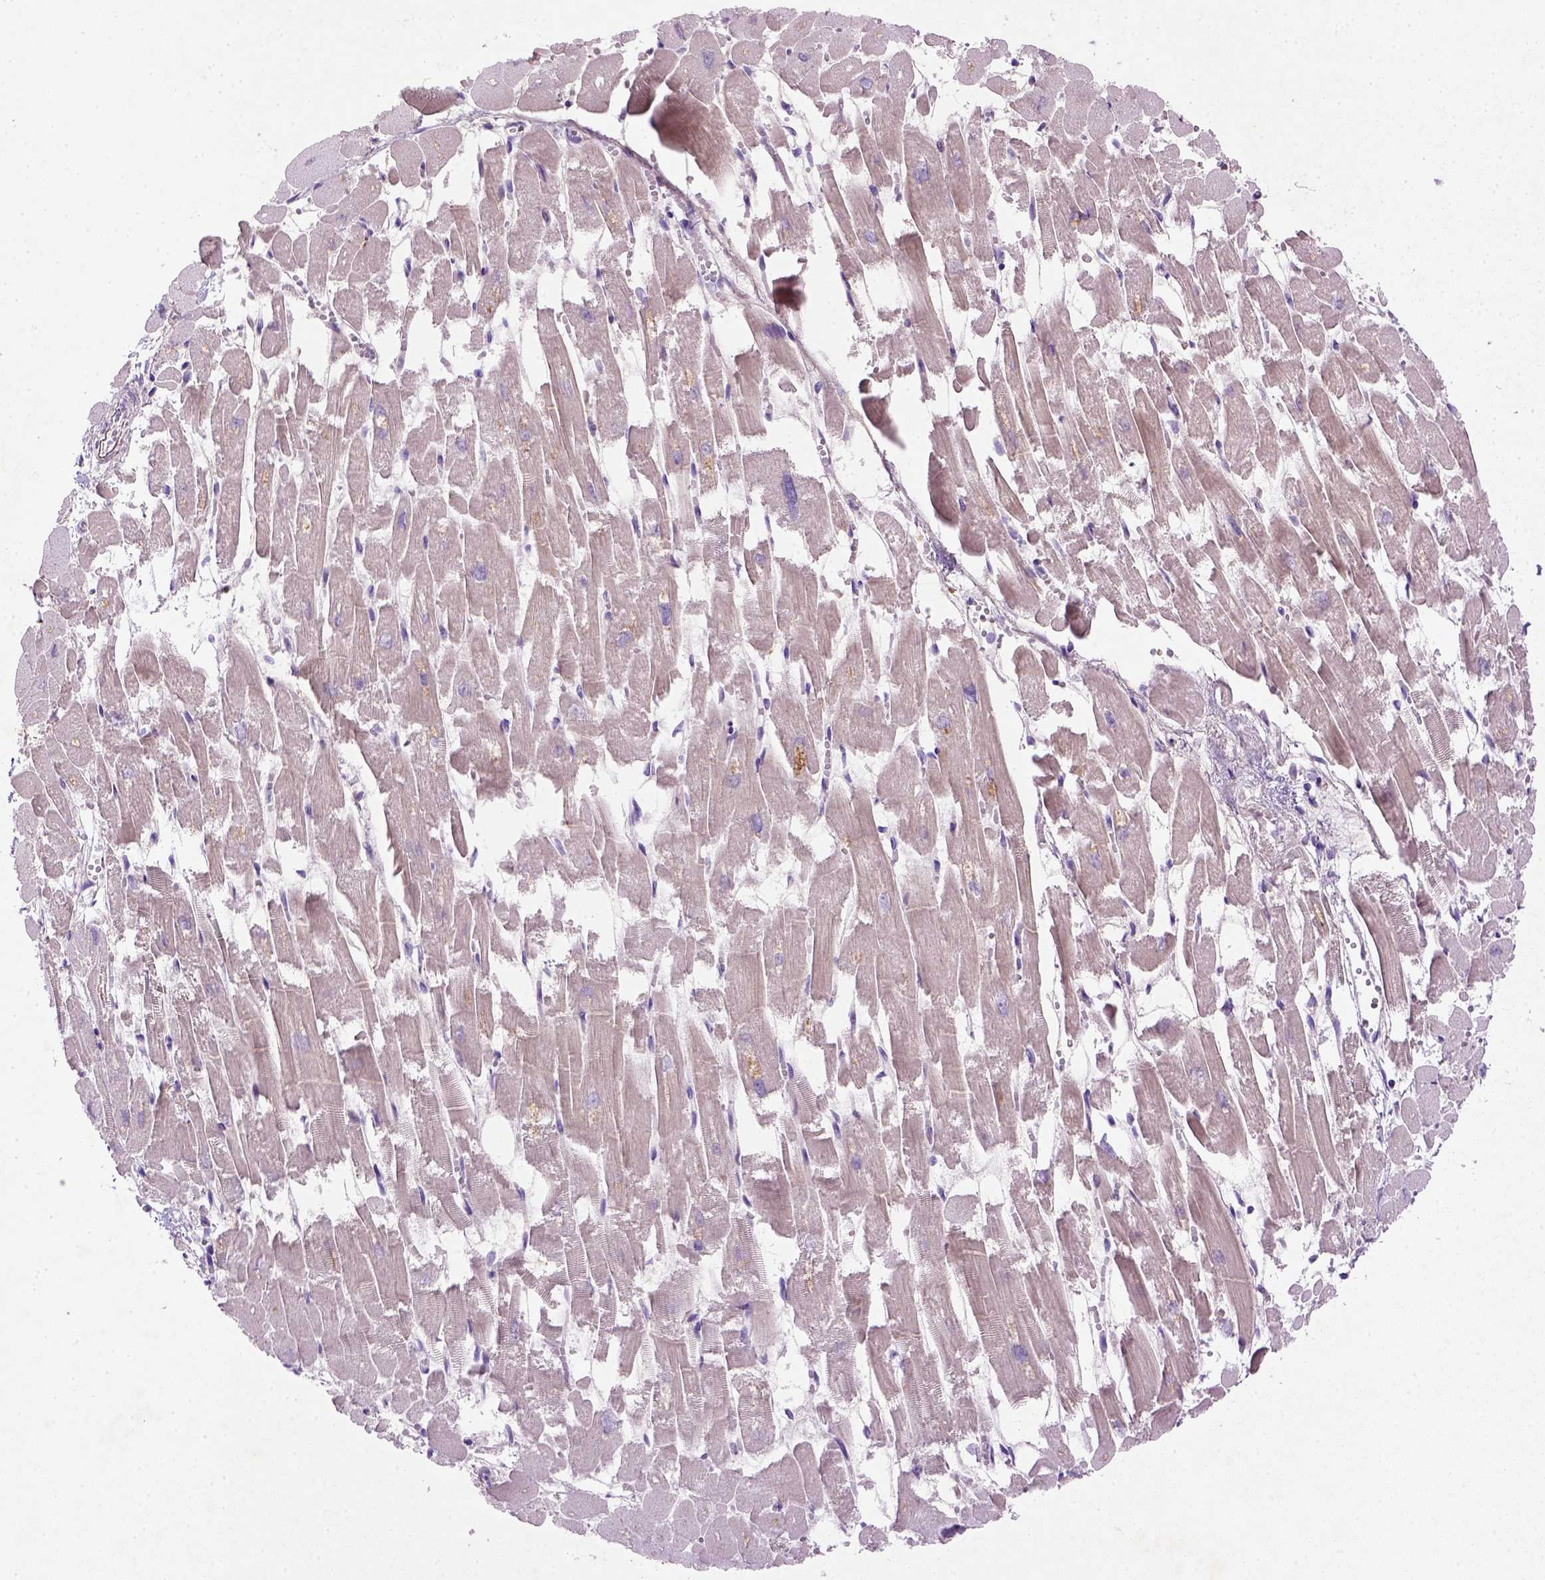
{"staining": {"intensity": "negative", "quantity": "none", "location": "none"}, "tissue": "heart muscle", "cell_type": "Cardiomyocytes", "image_type": "normal", "snomed": [{"axis": "morphology", "description": "Normal tissue, NOS"}, {"axis": "topography", "description": "Heart"}], "caption": "This is a histopathology image of IHC staining of normal heart muscle, which shows no expression in cardiomyocytes. Nuclei are stained in blue.", "gene": "NUDT2", "patient": {"sex": "female", "age": 52}}